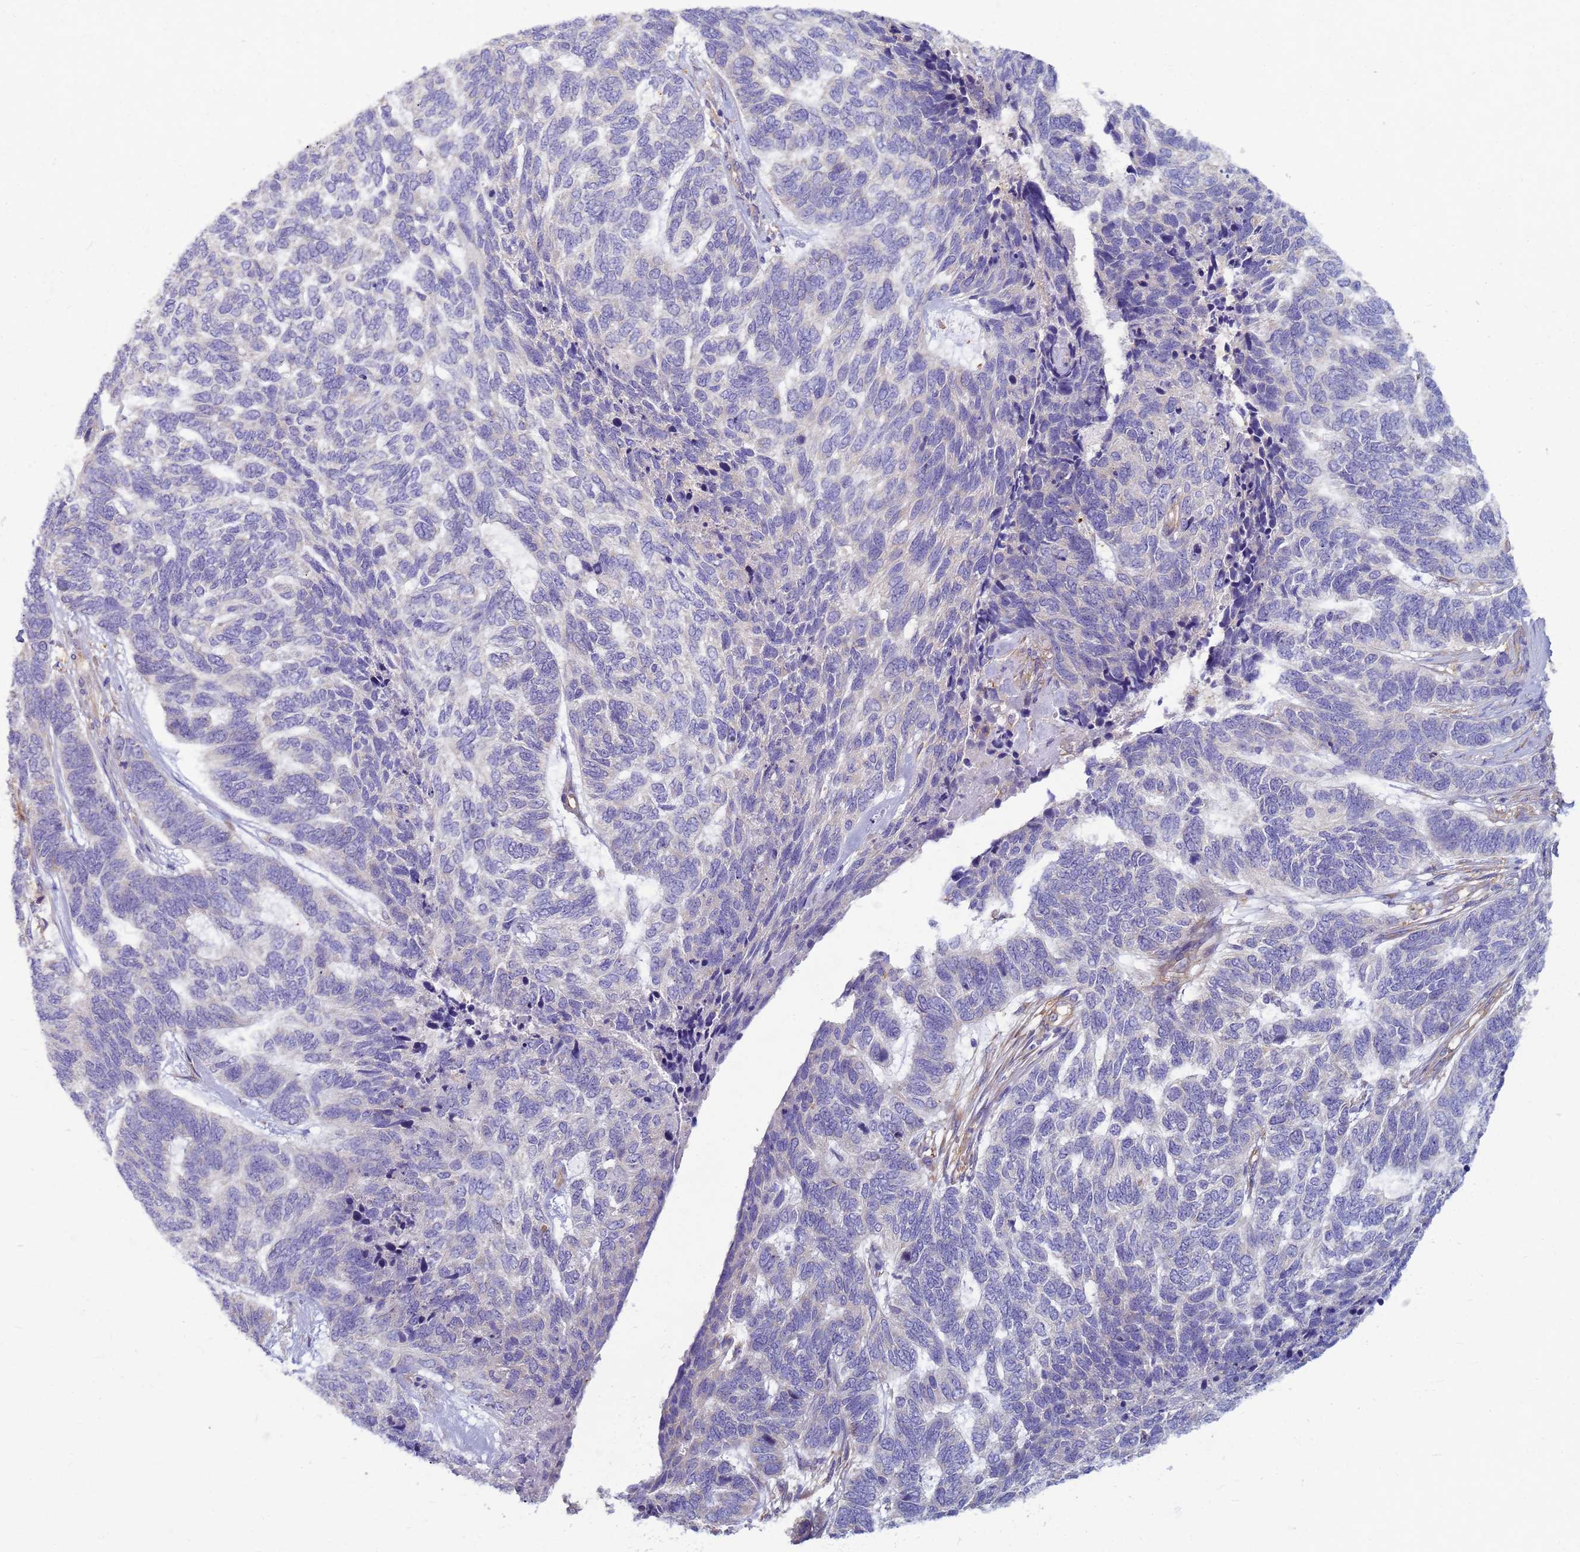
{"staining": {"intensity": "negative", "quantity": "none", "location": "none"}, "tissue": "skin cancer", "cell_type": "Tumor cells", "image_type": "cancer", "snomed": [{"axis": "morphology", "description": "Basal cell carcinoma"}, {"axis": "topography", "description": "Skin"}], "caption": "Basal cell carcinoma (skin) was stained to show a protein in brown. There is no significant staining in tumor cells.", "gene": "EEA1", "patient": {"sex": "female", "age": 65}}